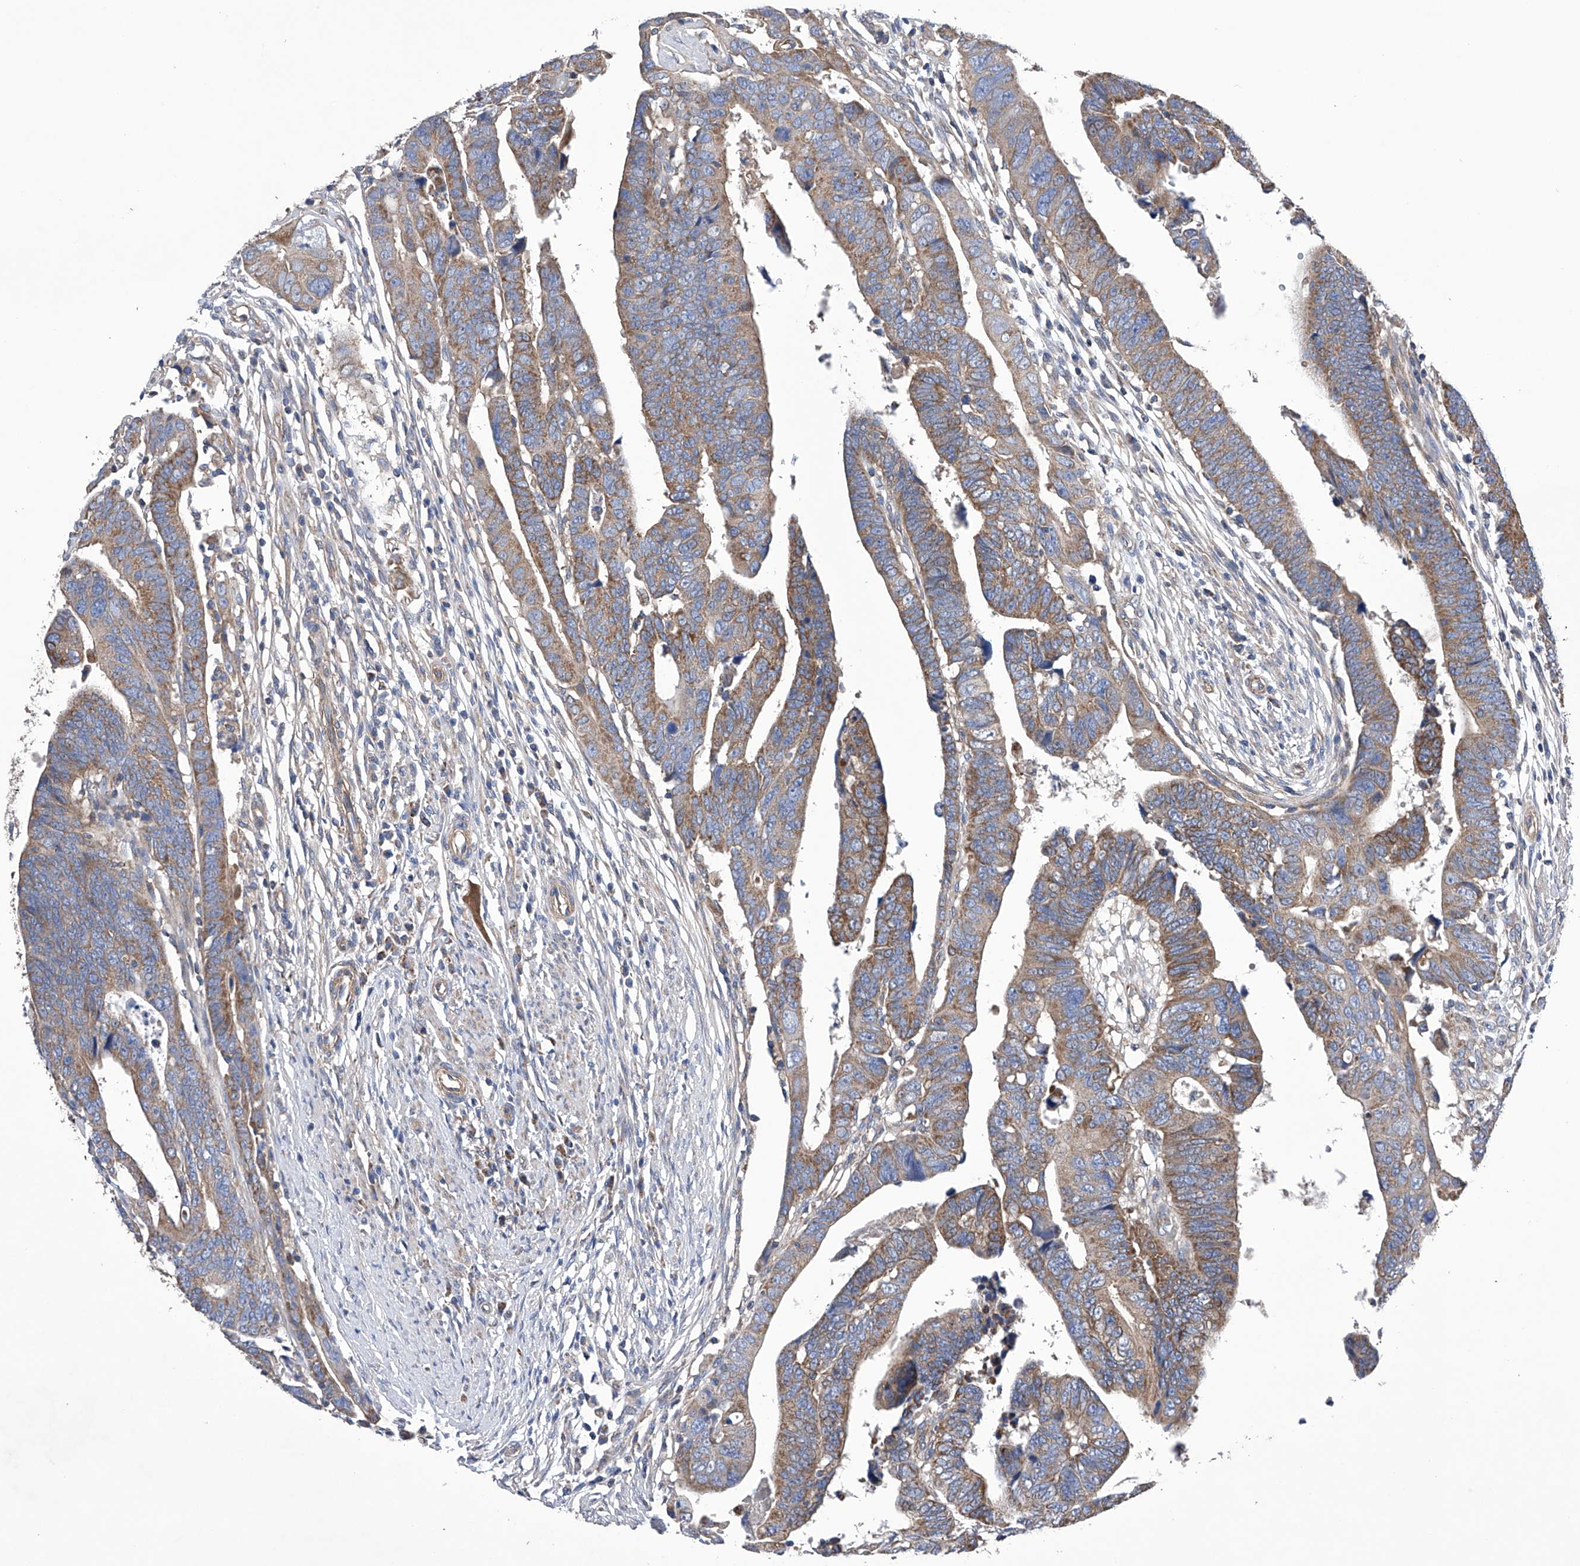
{"staining": {"intensity": "moderate", "quantity": ">75%", "location": "cytoplasmic/membranous"}, "tissue": "colorectal cancer", "cell_type": "Tumor cells", "image_type": "cancer", "snomed": [{"axis": "morphology", "description": "Adenocarcinoma, NOS"}, {"axis": "topography", "description": "Rectum"}], "caption": "Immunohistochemistry image of neoplastic tissue: human colorectal adenocarcinoma stained using immunohistochemistry (IHC) shows medium levels of moderate protein expression localized specifically in the cytoplasmic/membranous of tumor cells, appearing as a cytoplasmic/membranous brown color.", "gene": "EFCAB2", "patient": {"sex": "female", "age": 65}}